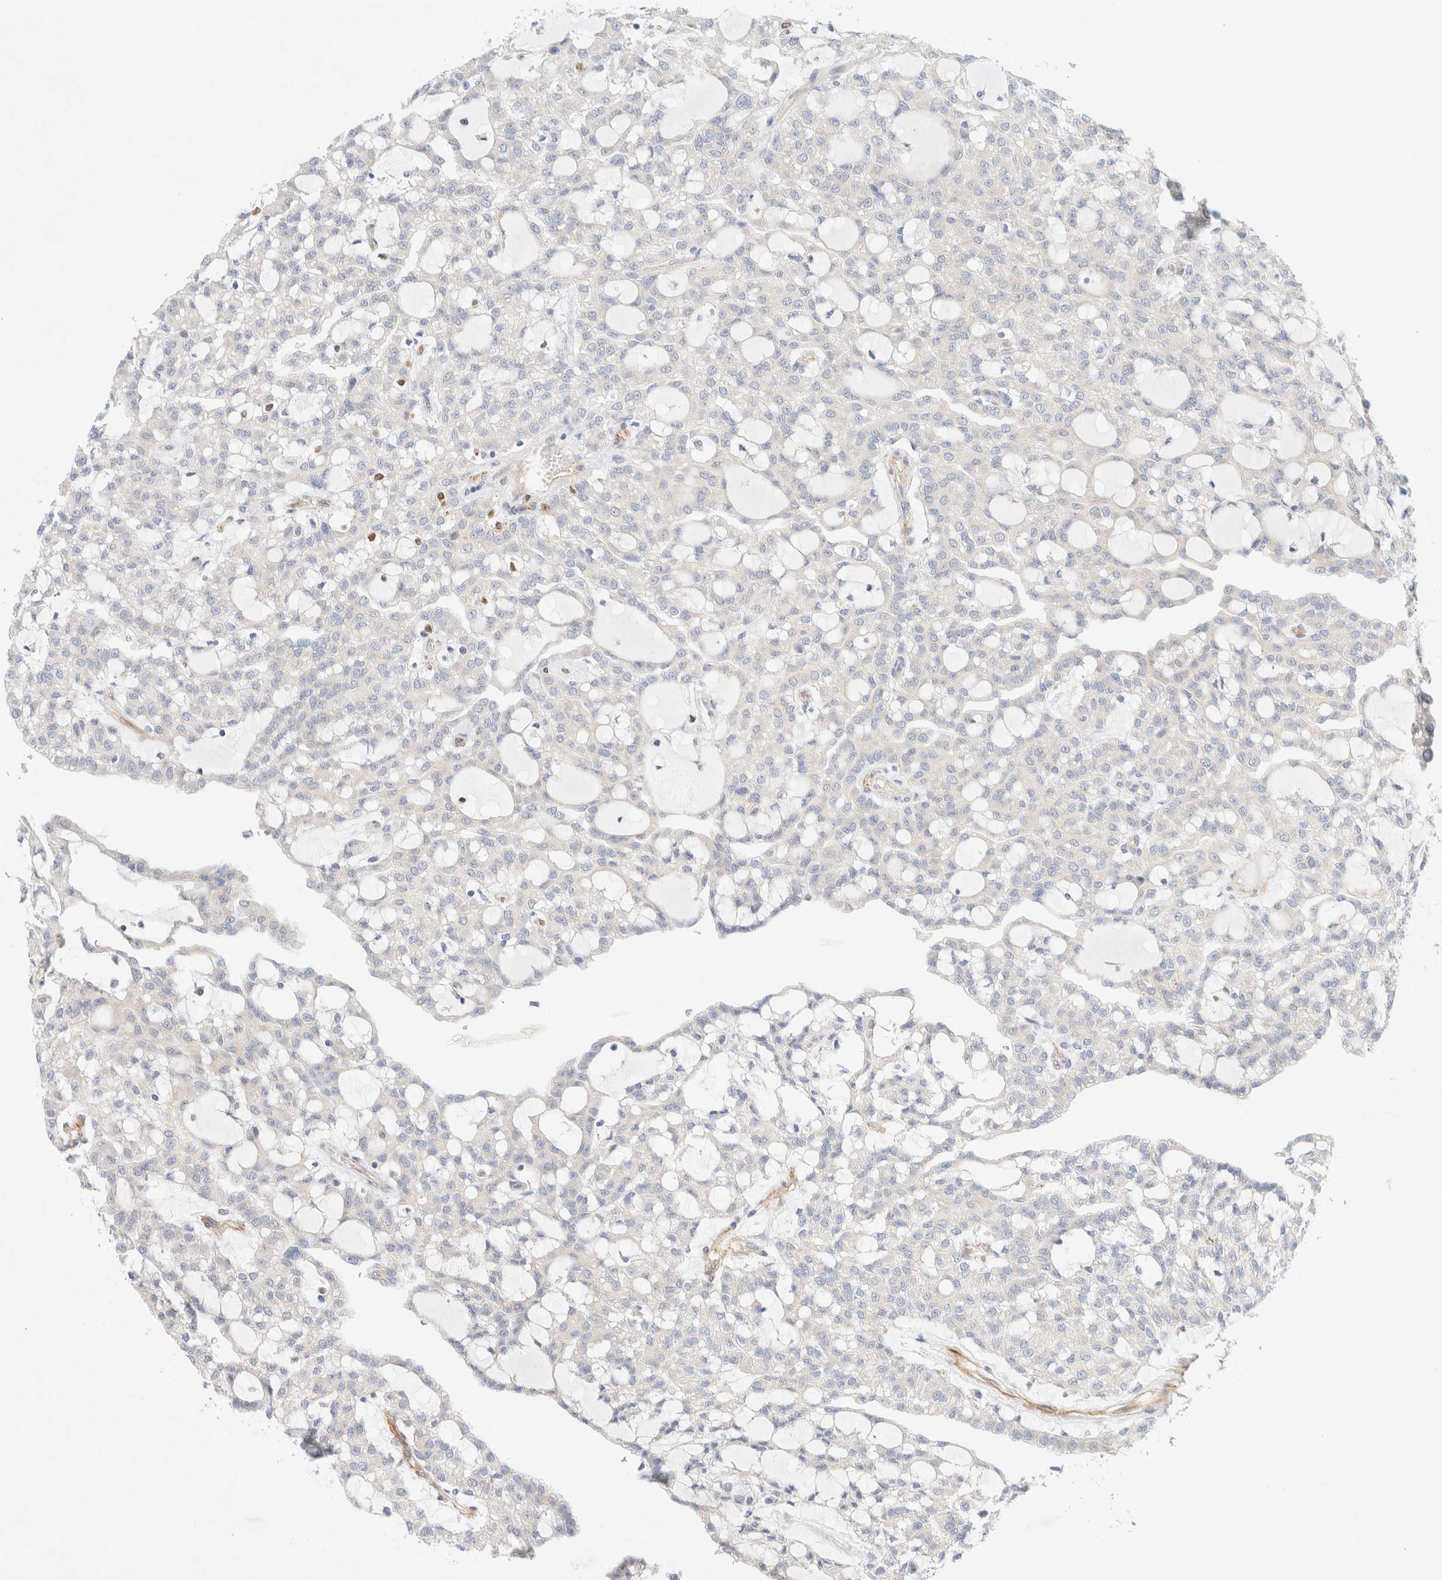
{"staining": {"intensity": "negative", "quantity": "none", "location": "none"}, "tissue": "renal cancer", "cell_type": "Tumor cells", "image_type": "cancer", "snomed": [{"axis": "morphology", "description": "Adenocarcinoma, NOS"}, {"axis": "topography", "description": "Kidney"}], "caption": "Immunohistochemistry photomicrograph of neoplastic tissue: human renal adenocarcinoma stained with DAB shows no significant protein expression in tumor cells.", "gene": "SLC25A48", "patient": {"sex": "male", "age": 63}}